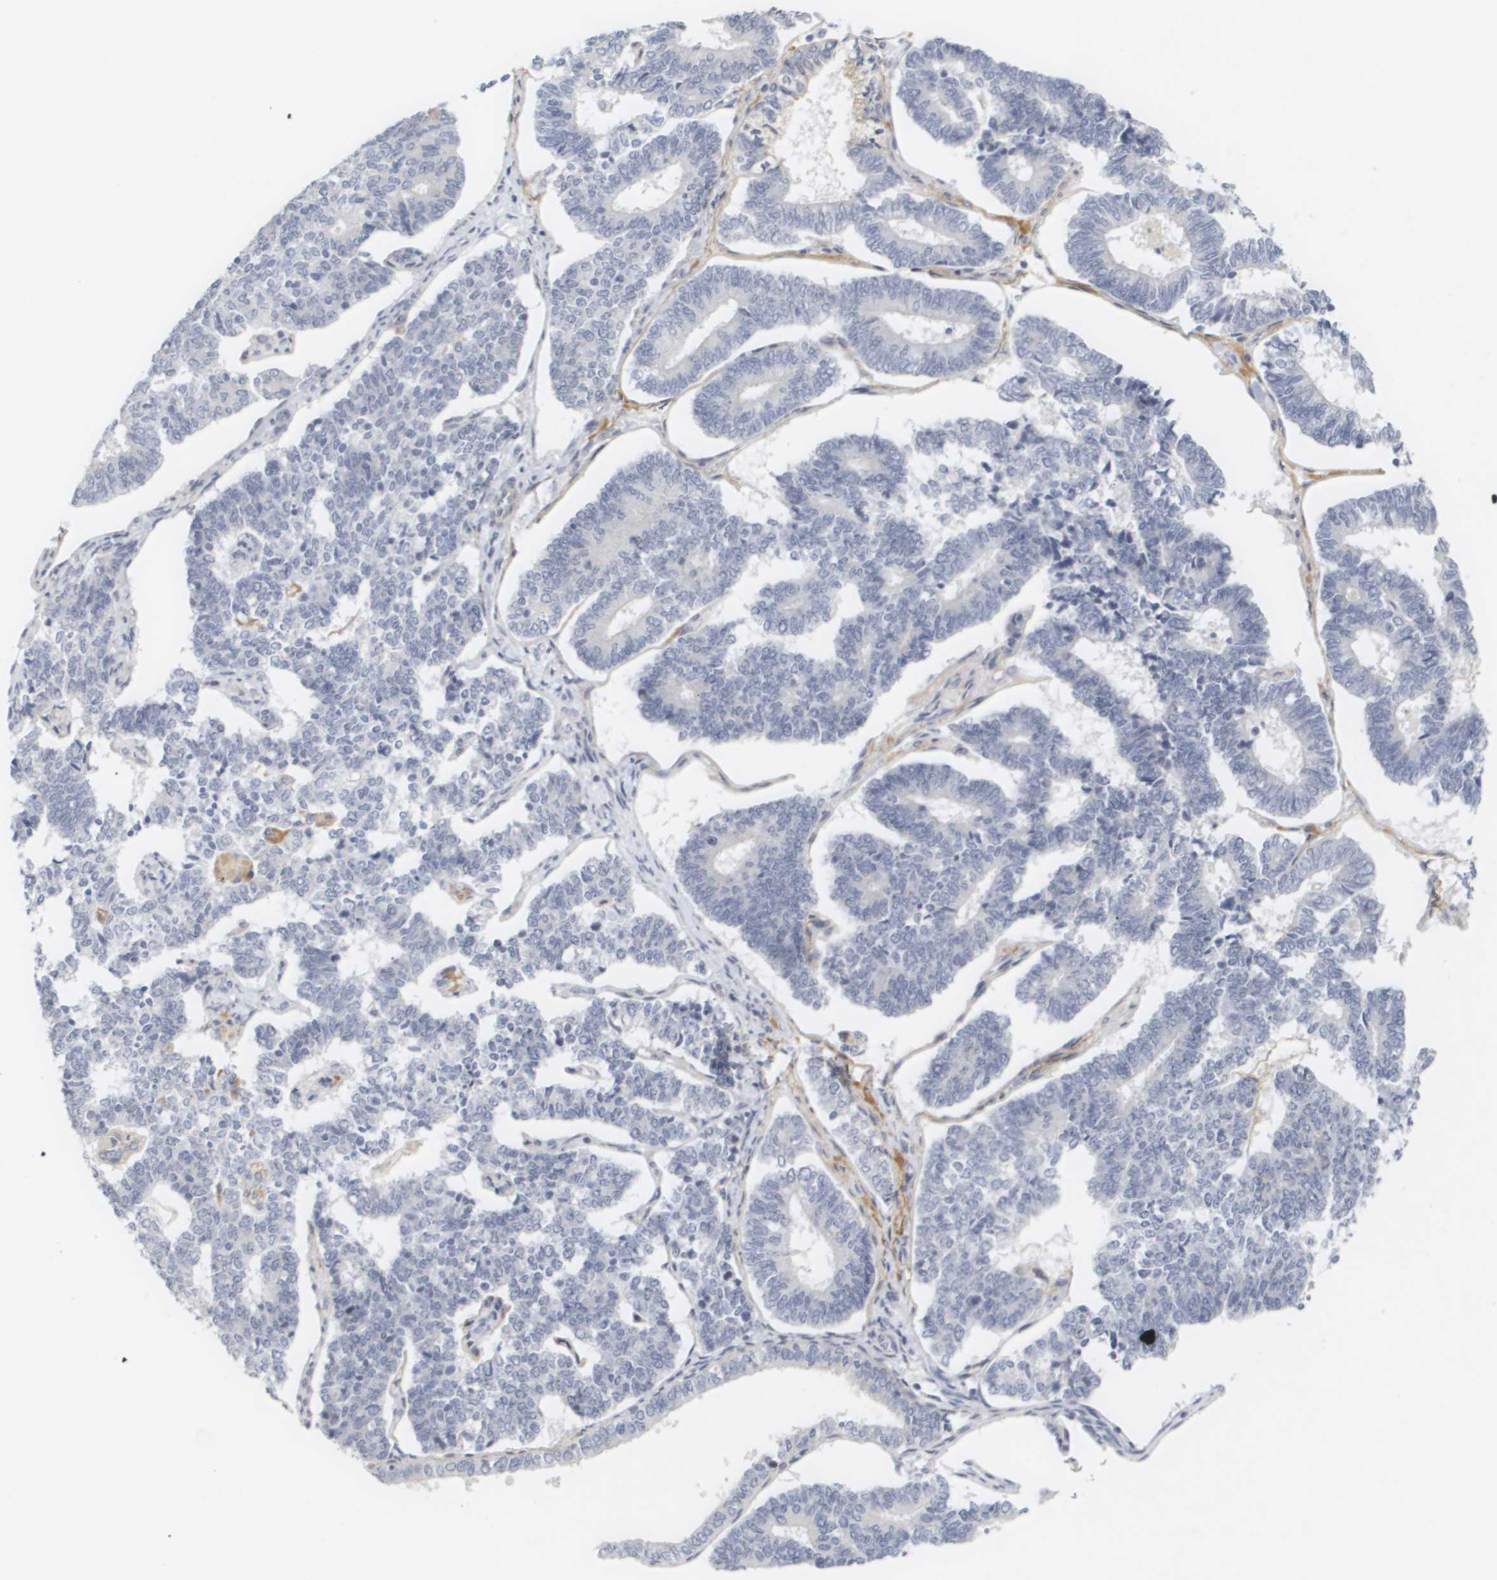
{"staining": {"intensity": "negative", "quantity": "none", "location": "none"}, "tissue": "endometrial cancer", "cell_type": "Tumor cells", "image_type": "cancer", "snomed": [{"axis": "morphology", "description": "Adenocarcinoma, NOS"}, {"axis": "topography", "description": "Endometrium"}], "caption": "An immunohistochemistry (IHC) micrograph of adenocarcinoma (endometrial) is shown. There is no staining in tumor cells of adenocarcinoma (endometrial).", "gene": "CYB561", "patient": {"sex": "female", "age": 70}}